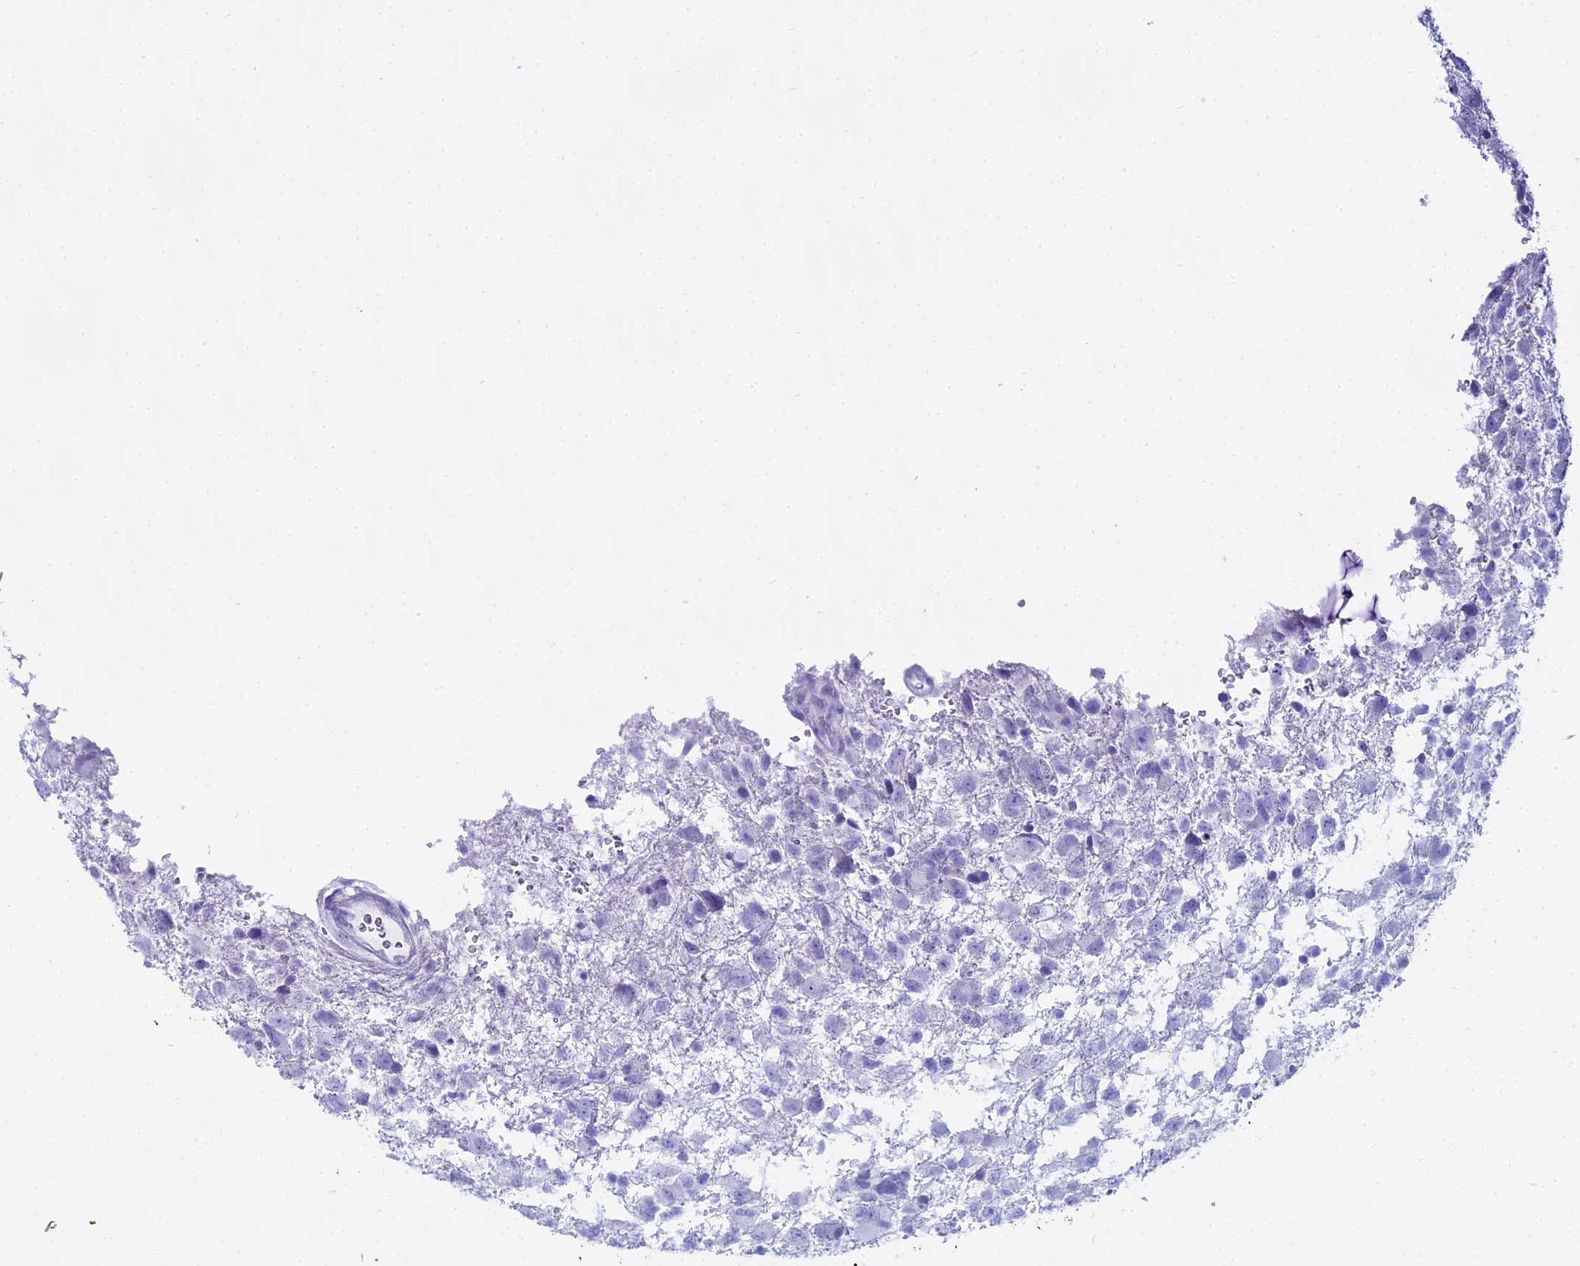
{"staining": {"intensity": "negative", "quantity": "none", "location": "none"}, "tissue": "glioma", "cell_type": "Tumor cells", "image_type": "cancer", "snomed": [{"axis": "morphology", "description": "Glioma, malignant, High grade"}, {"axis": "topography", "description": "Brain"}], "caption": "Human malignant glioma (high-grade) stained for a protein using immunohistochemistry (IHC) demonstrates no expression in tumor cells.", "gene": "CGB2", "patient": {"sex": "male", "age": 61}}